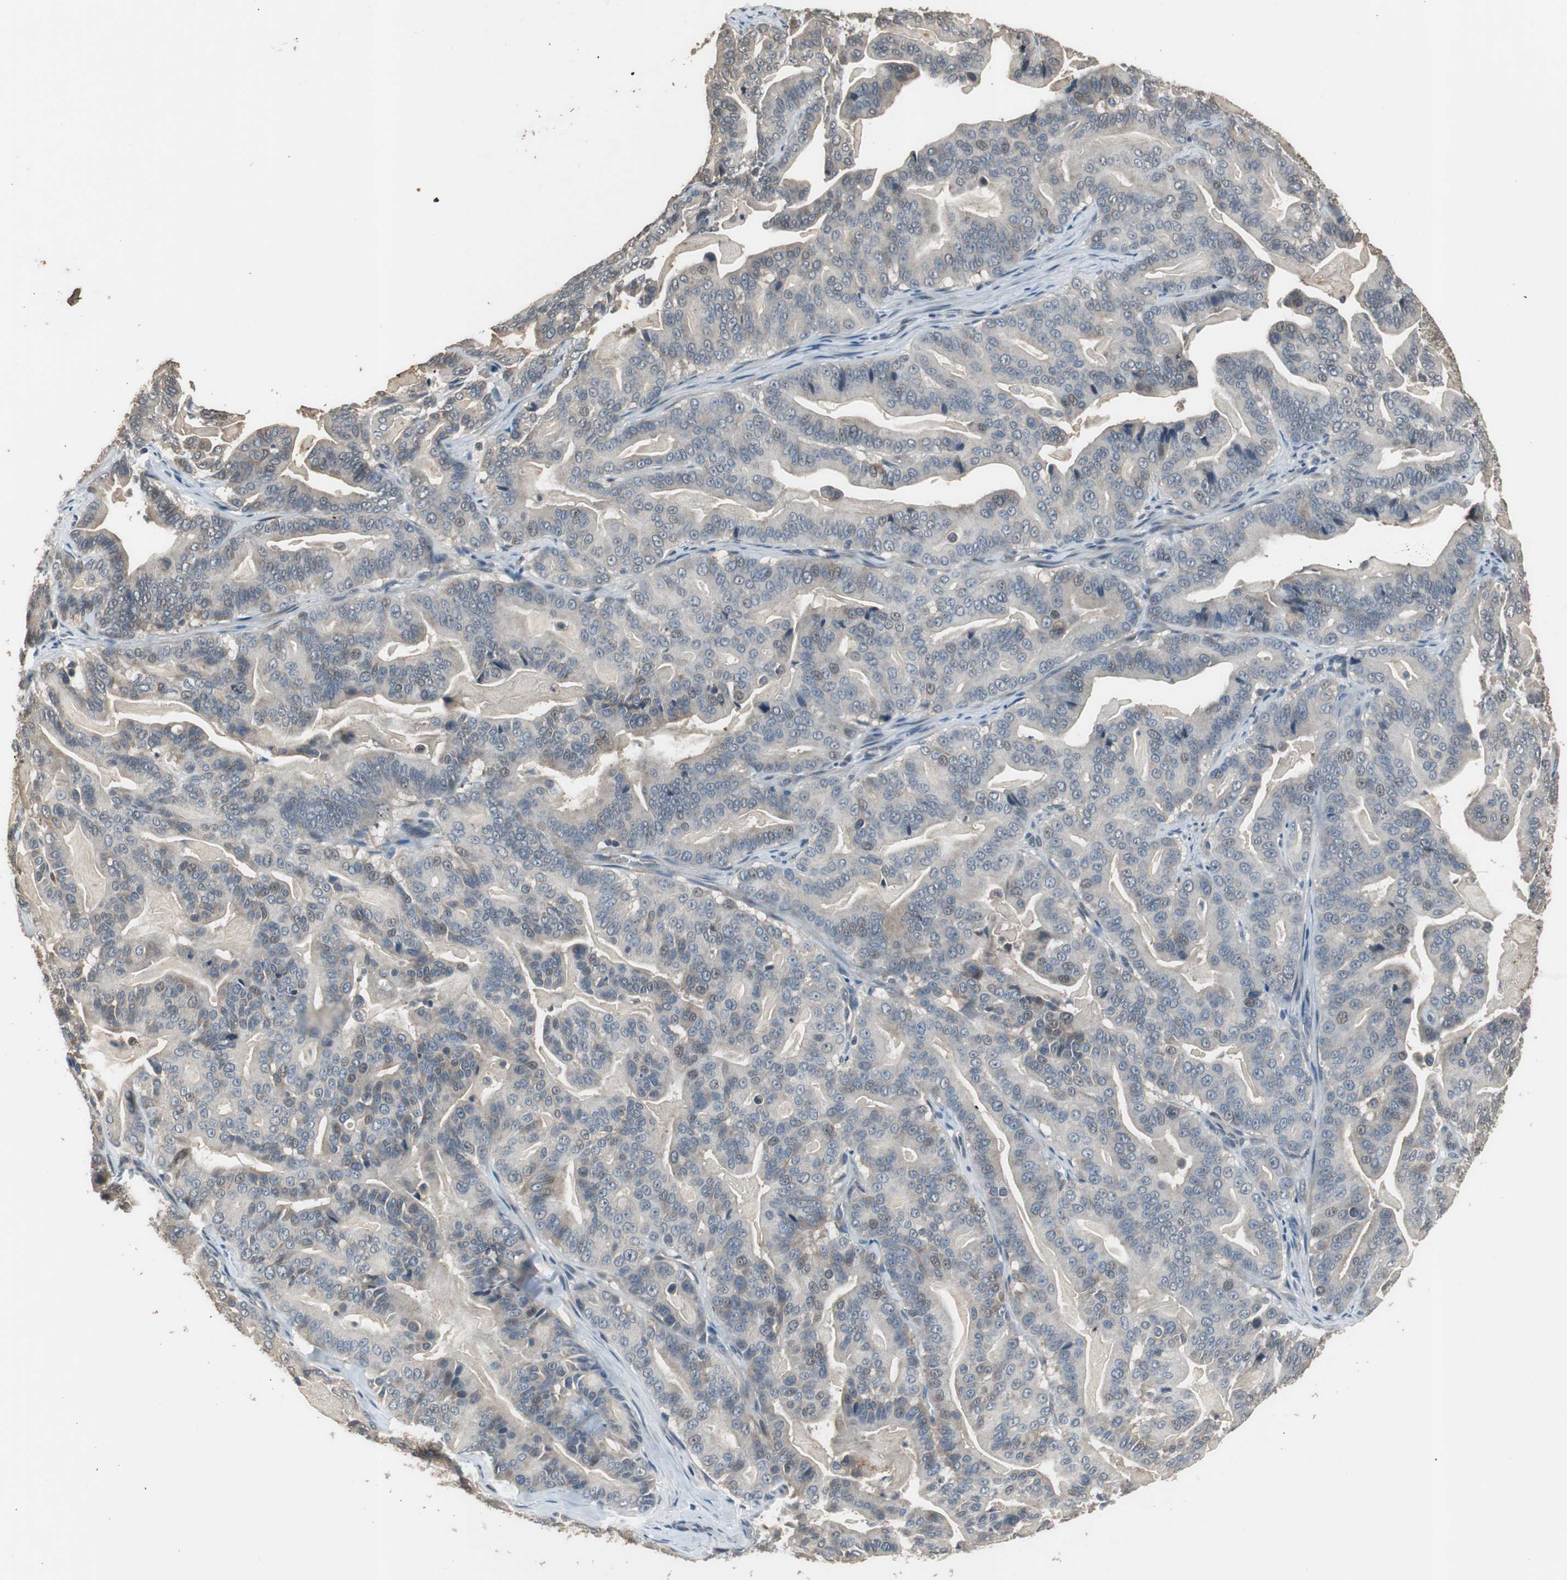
{"staining": {"intensity": "weak", "quantity": "<25%", "location": "cytoplasmic/membranous"}, "tissue": "pancreatic cancer", "cell_type": "Tumor cells", "image_type": "cancer", "snomed": [{"axis": "morphology", "description": "Adenocarcinoma, NOS"}, {"axis": "topography", "description": "Pancreas"}], "caption": "Pancreatic cancer (adenocarcinoma) was stained to show a protein in brown. There is no significant expression in tumor cells. (DAB (3,3'-diaminobenzidine) immunohistochemistry with hematoxylin counter stain).", "gene": "PI4KB", "patient": {"sex": "male", "age": 63}}